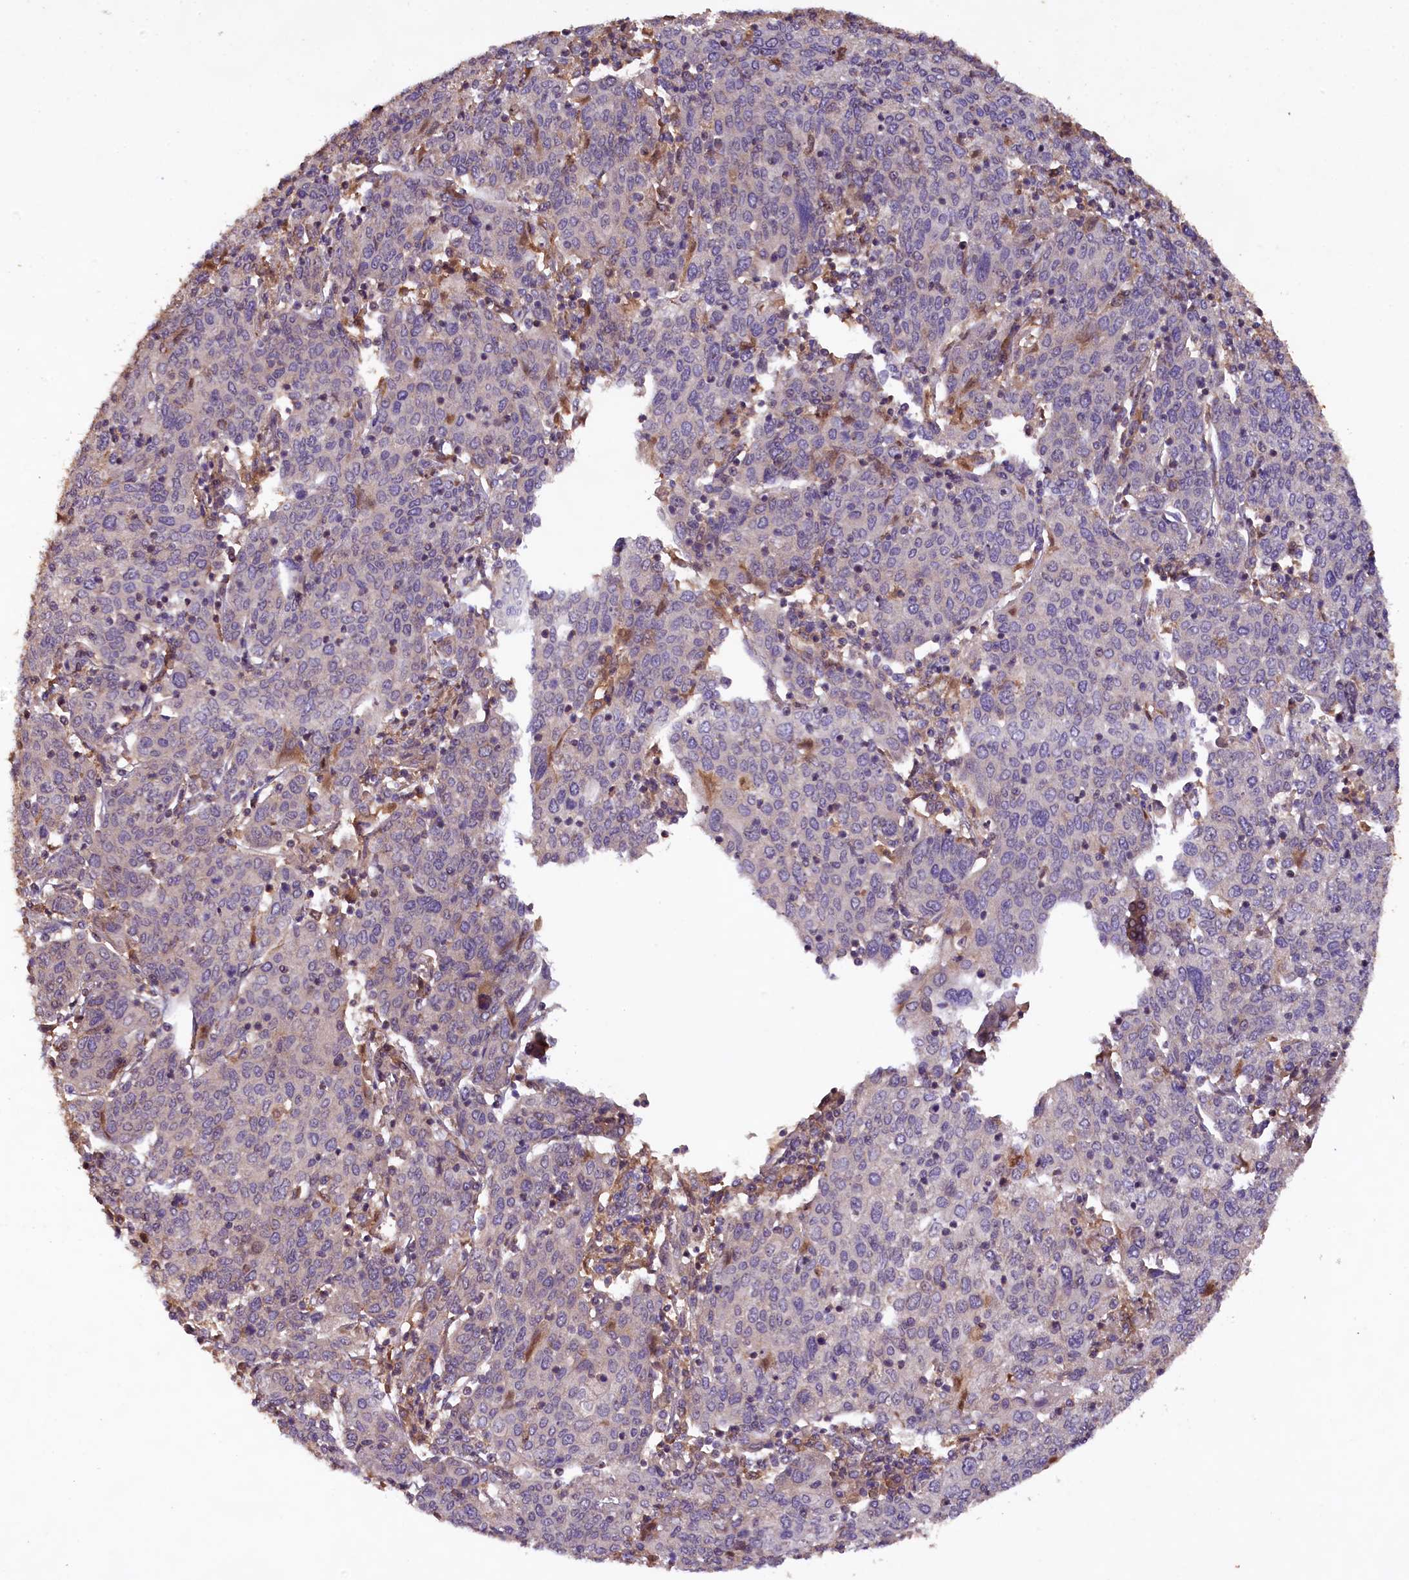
{"staining": {"intensity": "weak", "quantity": "25%-75%", "location": "cytoplasmic/membranous"}, "tissue": "cervical cancer", "cell_type": "Tumor cells", "image_type": "cancer", "snomed": [{"axis": "morphology", "description": "Squamous cell carcinoma, NOS"}, {"axis": "topography", "description": "Cervix"}], "caption": "Immunohistochemistry image of neoplastic tissue: human cervical cancer (squamous cell carcinoma) stained using immunohistochemistry demonstrates low levels of weak protein expression localized specifically in the cytoplasmic/membranous of tumor cells, appearing as a cytoplasmic/membranous brown color.", "gene": "PLXNB1", "patient": {"sex": "female", "age": 67}}